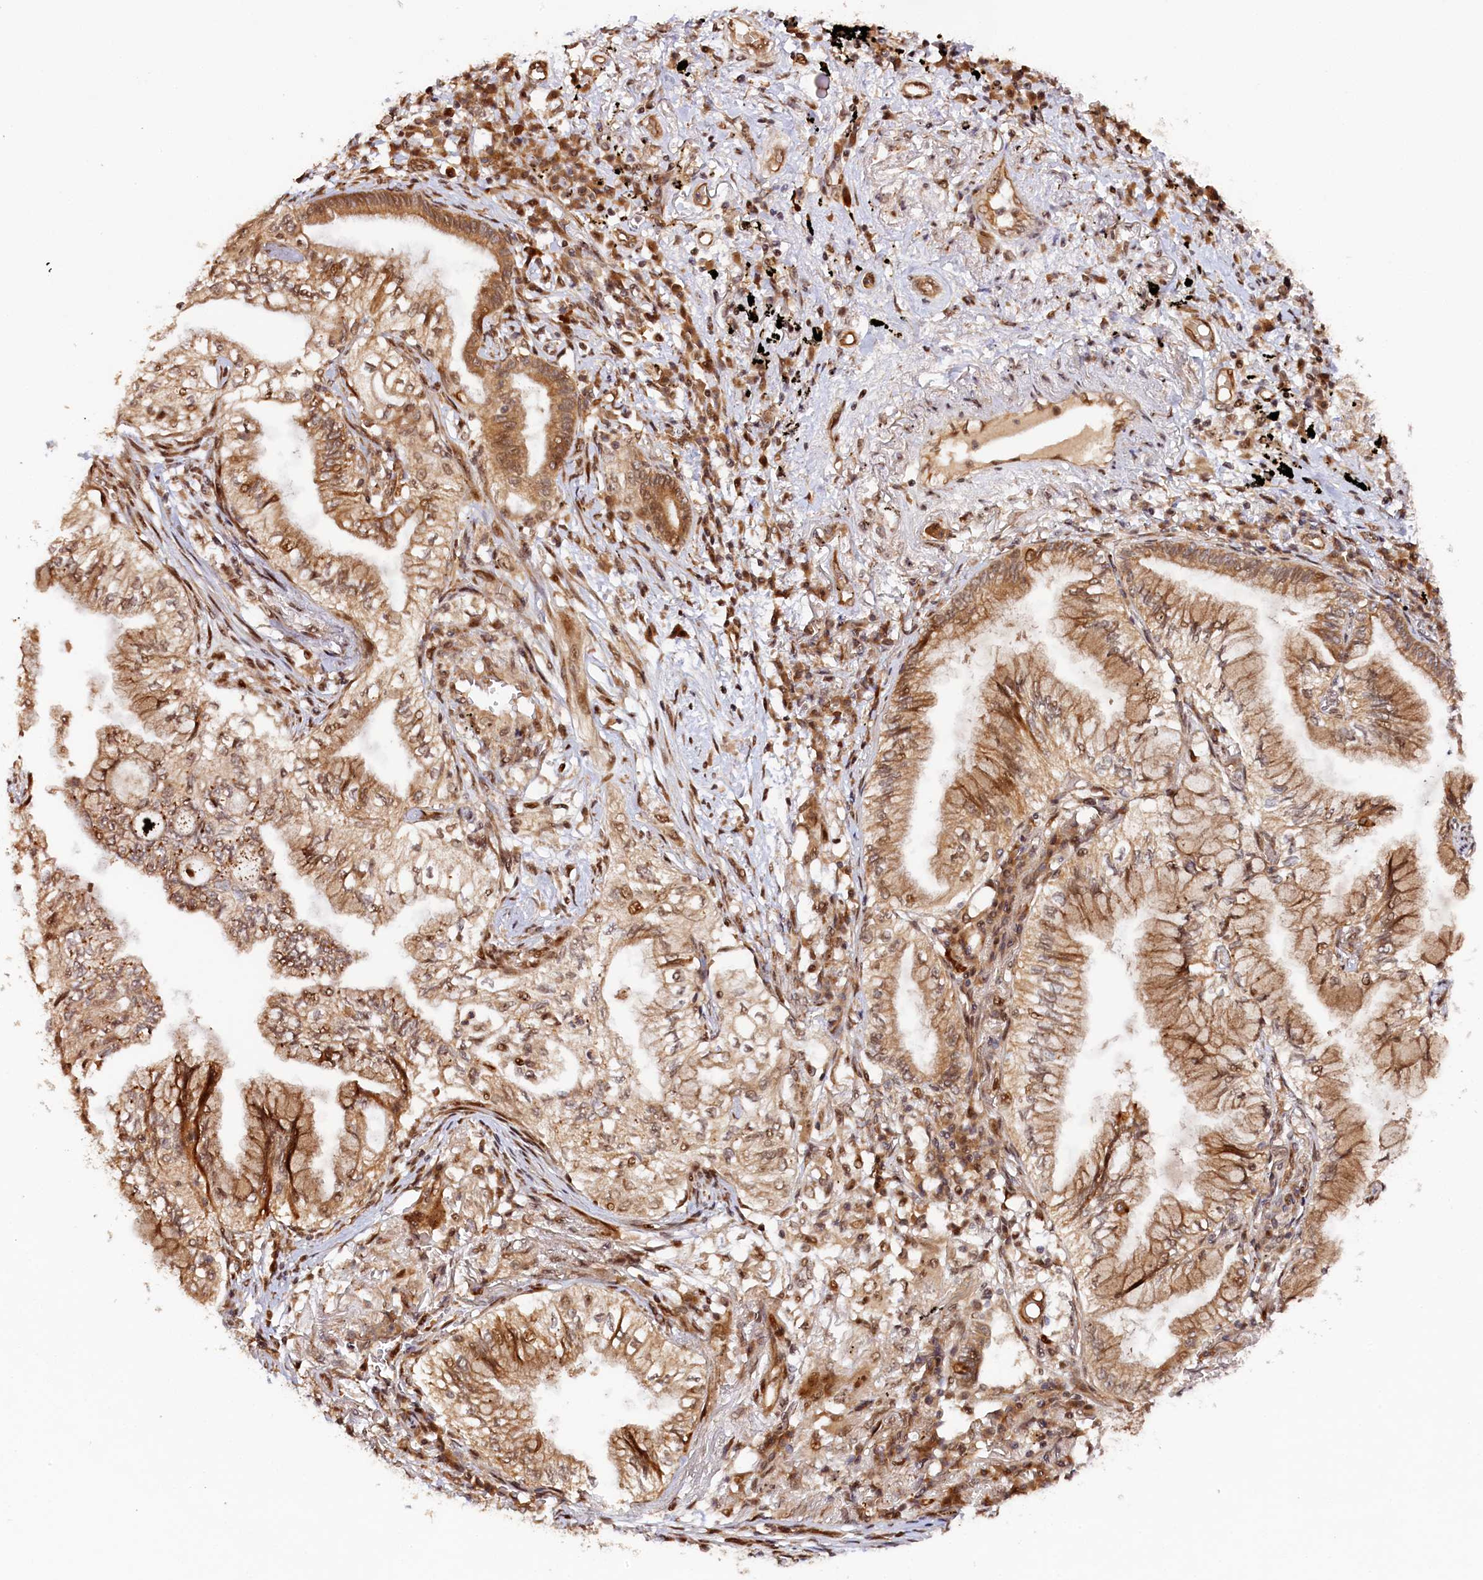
{"staining": {"intensity": "moderate", "quantity": ">75%", "location": "cytoplasmic/membranous,nuclear"}, "tissue": "lung cancer", "cell_type": "Tumor cells", "image_type": "cancer", "snomed": [{"axis": "morphology", "description": "Normal tissue, NOS"}, {"axis": "morphology", "description": "Adenocarcinoma, NOS"}, {"axis": "topography", "description": "Bronchus"}, {"axis": "topography", "description": "Lung"}], "caption": "Tumor cells display medium levels of moderate cytoplasmic/membranous and nuclear positivity in approximately >75% of cells in lung adenocarcinoma. (DAB IHC with brightfield microscopy, high magnification).", "gene": "ANKRD24", "patient": {"sex": "female", "age": 70}}